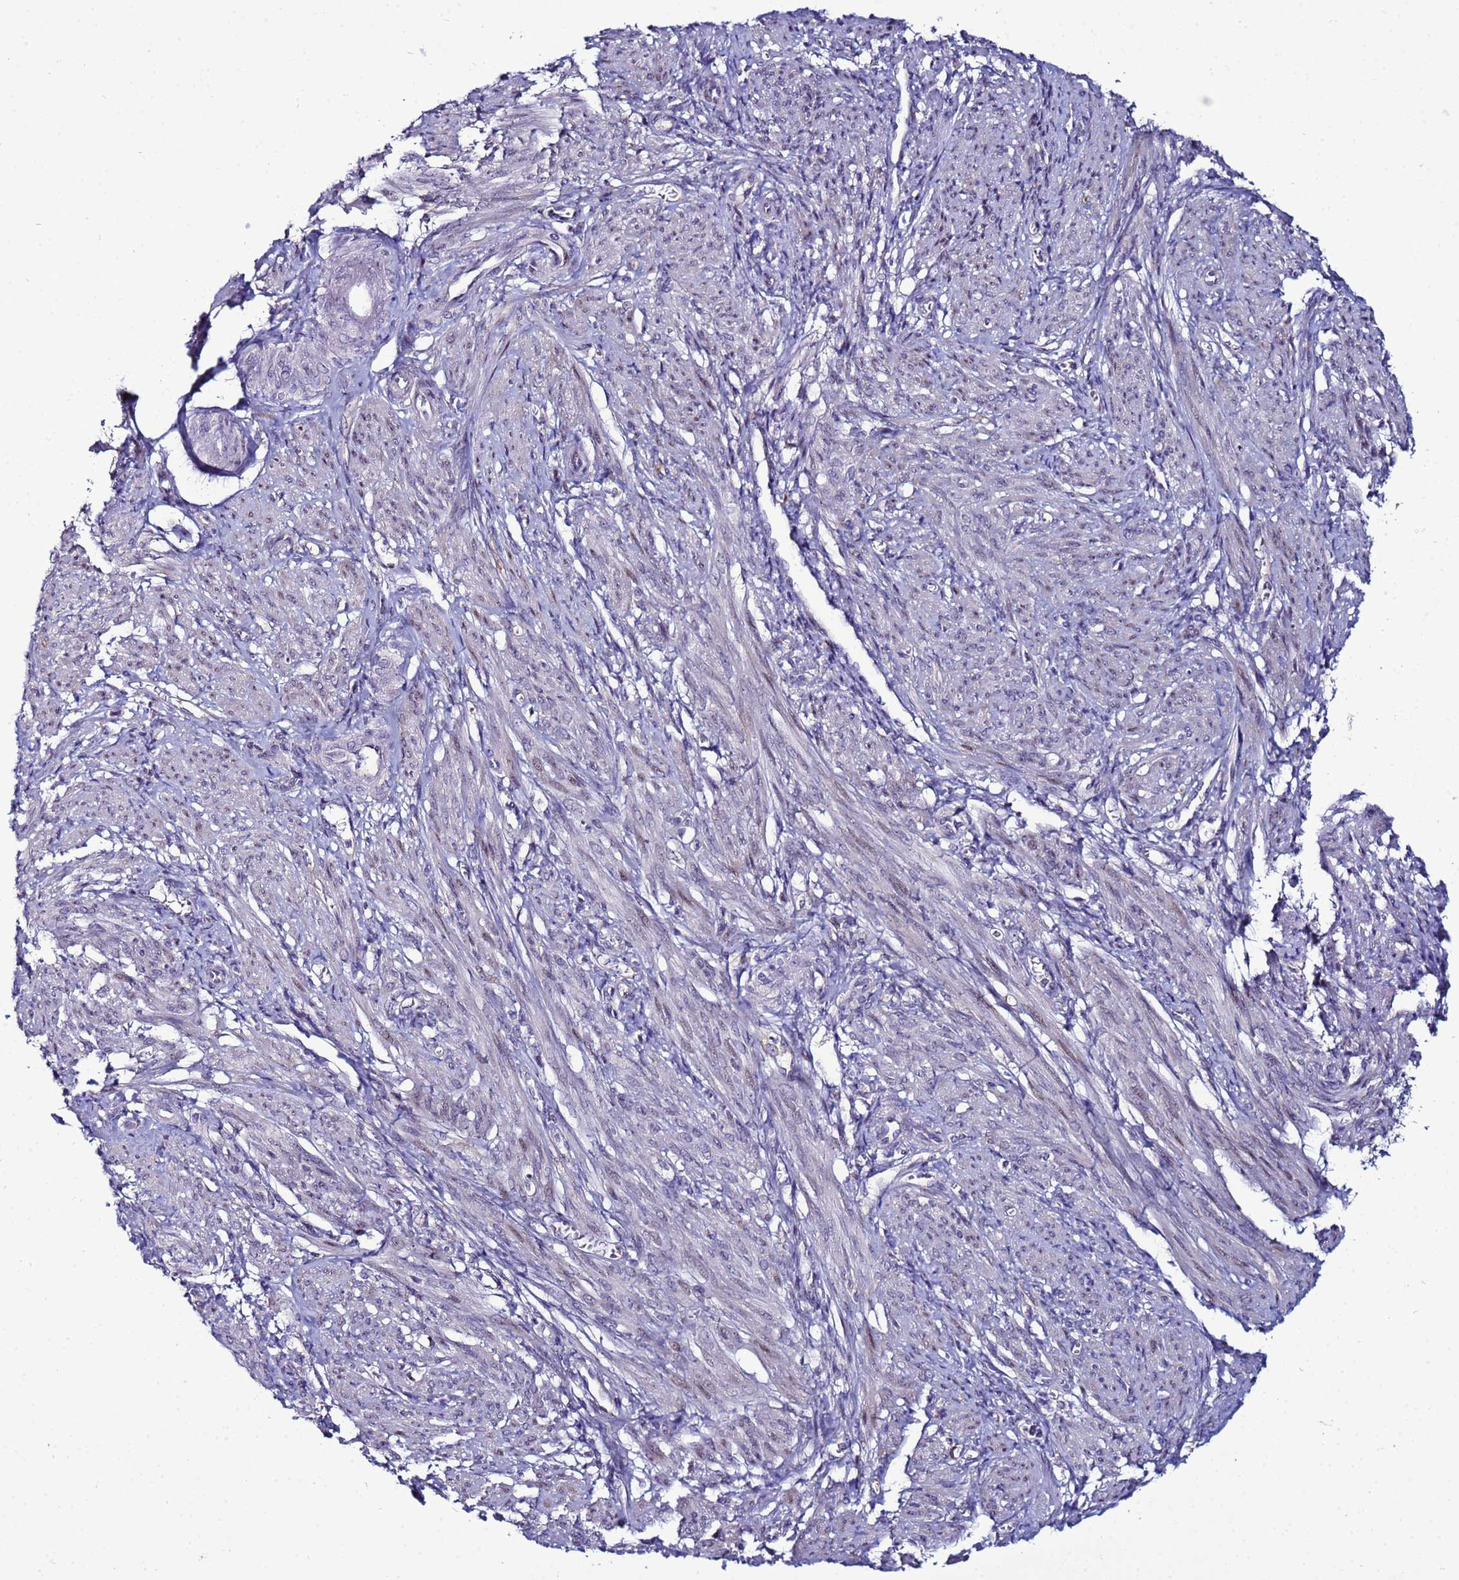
{"staining": {"intensity": "negative", "quantity": "none", "location": "none"}, "tissue": "smooth muscle", "cell_type": "Smooth muscle cells", "image_type": "normal", "snomed": [{"axis": "morphology", "description": "Normal tissue, NOS"}, {"axis": "topography", "description": "Smooth muscle"}], "caption": "Immunohistochemistry (IHC) histopathology image of benign smooth muscle stained for a protein (brown), which demonstrates no positivity in smooth muscle cells. The staining was performed using DAB (3,3'-diaminobenzidine) to visualize the protein expression in brown, while the nuclei were stained in blue with hematoxylin (Magnification: 20x).", "gene": "NOL8", "patient": {"sex": "female", "age": 39}}